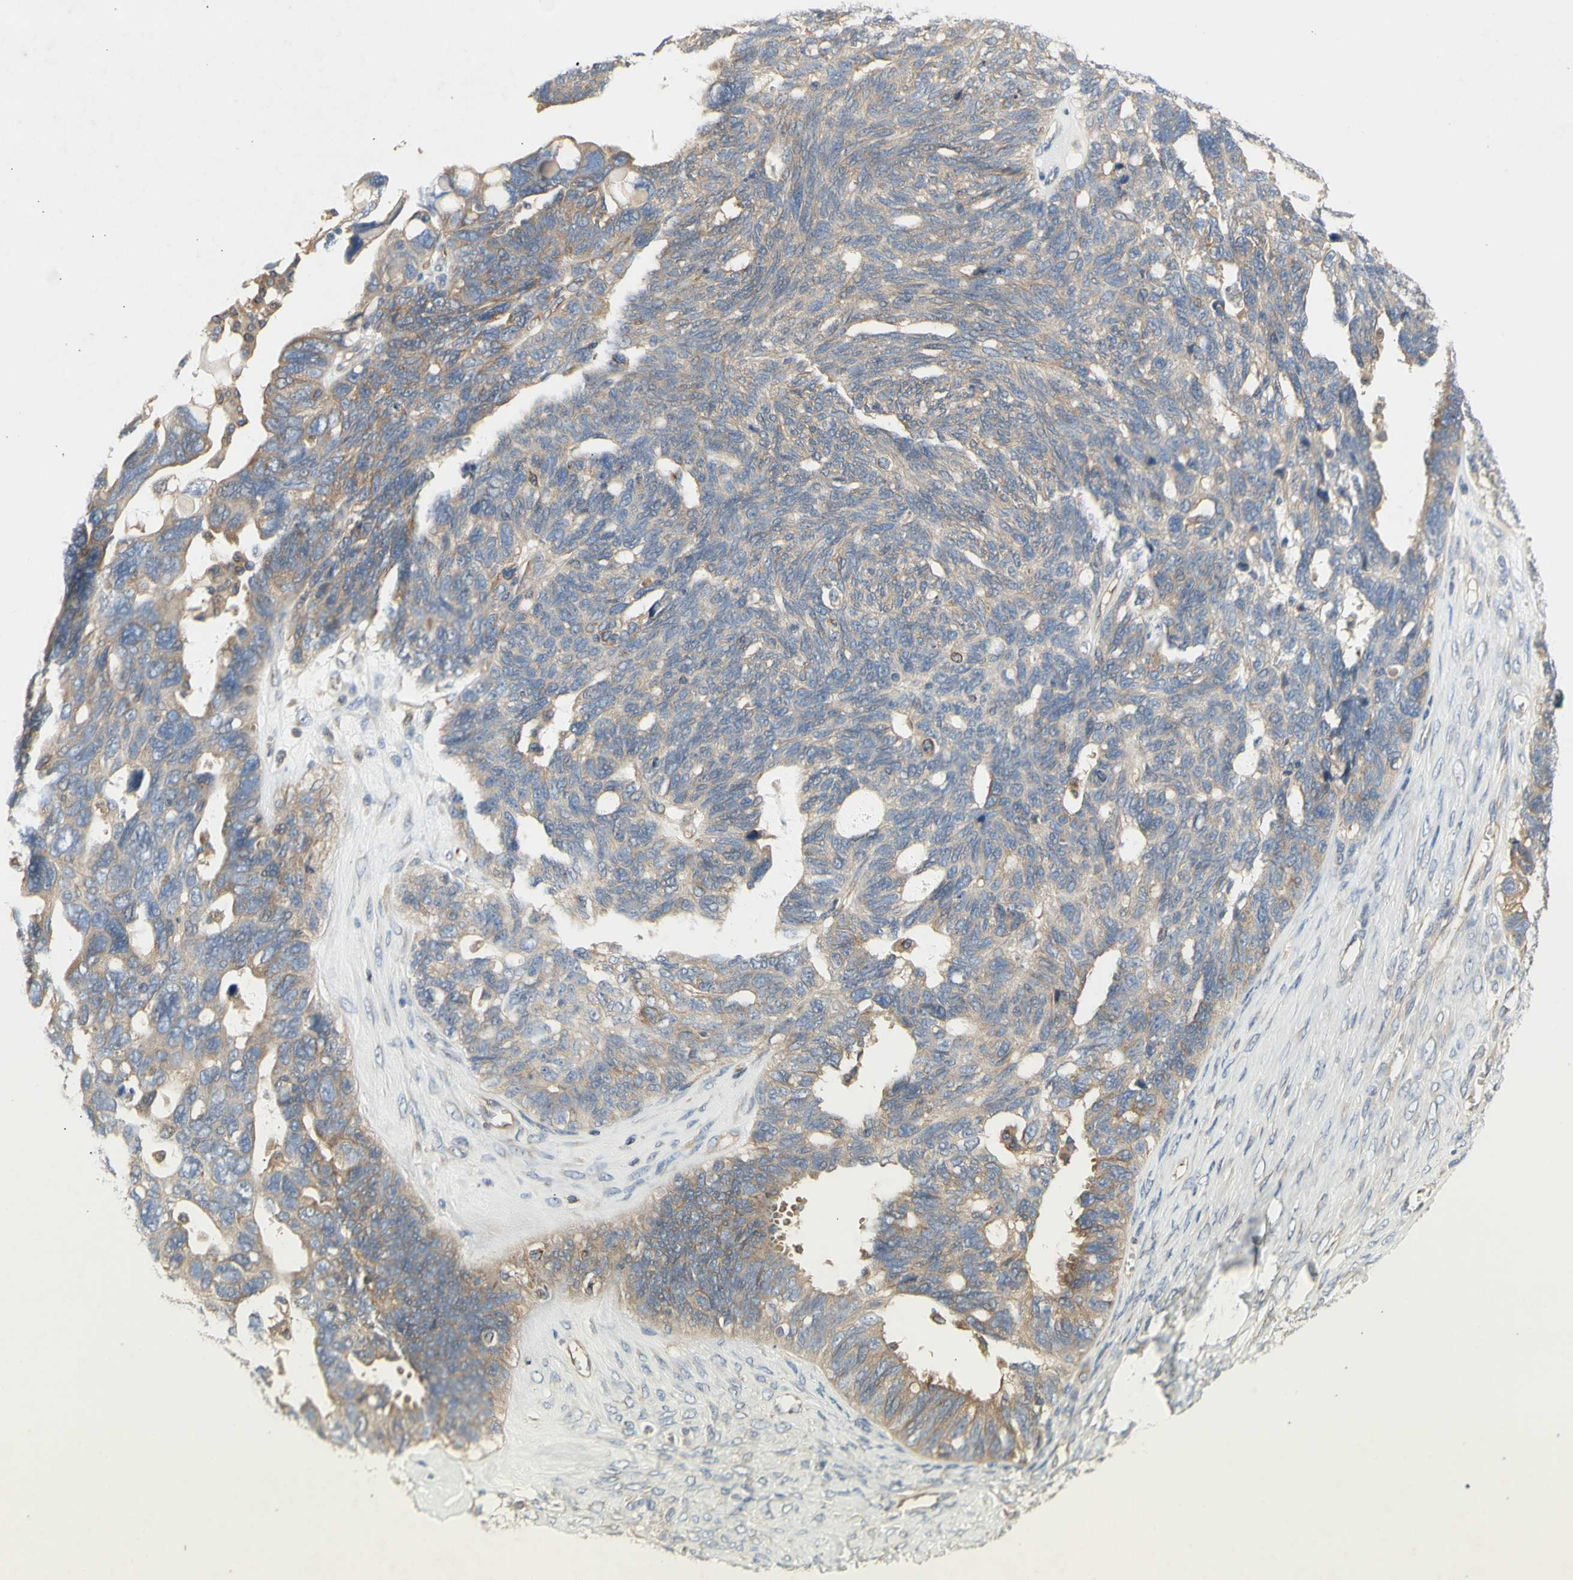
{"staining": {"intensity": "weak", "quantity": ">75%", "location": "cytoplasmic/membranous"}, "tissue": "ovarian cancer", "cell_type": "Tumor cells", "image_type": "cancer", "snomed": [{"axis": "morphology", "description": "Cystadenocarcinoma, serous, NOS"}, {"axis": "topography", "description": "Ovary"}], "caption": "Immunohistochemical staining of human ovarian cancer displays low levels of weak cytoplasmic/membranous expression in about >75% of tumor cells.", "gene": "KLC1", "patient": {"sex": "female", "age": 79}}